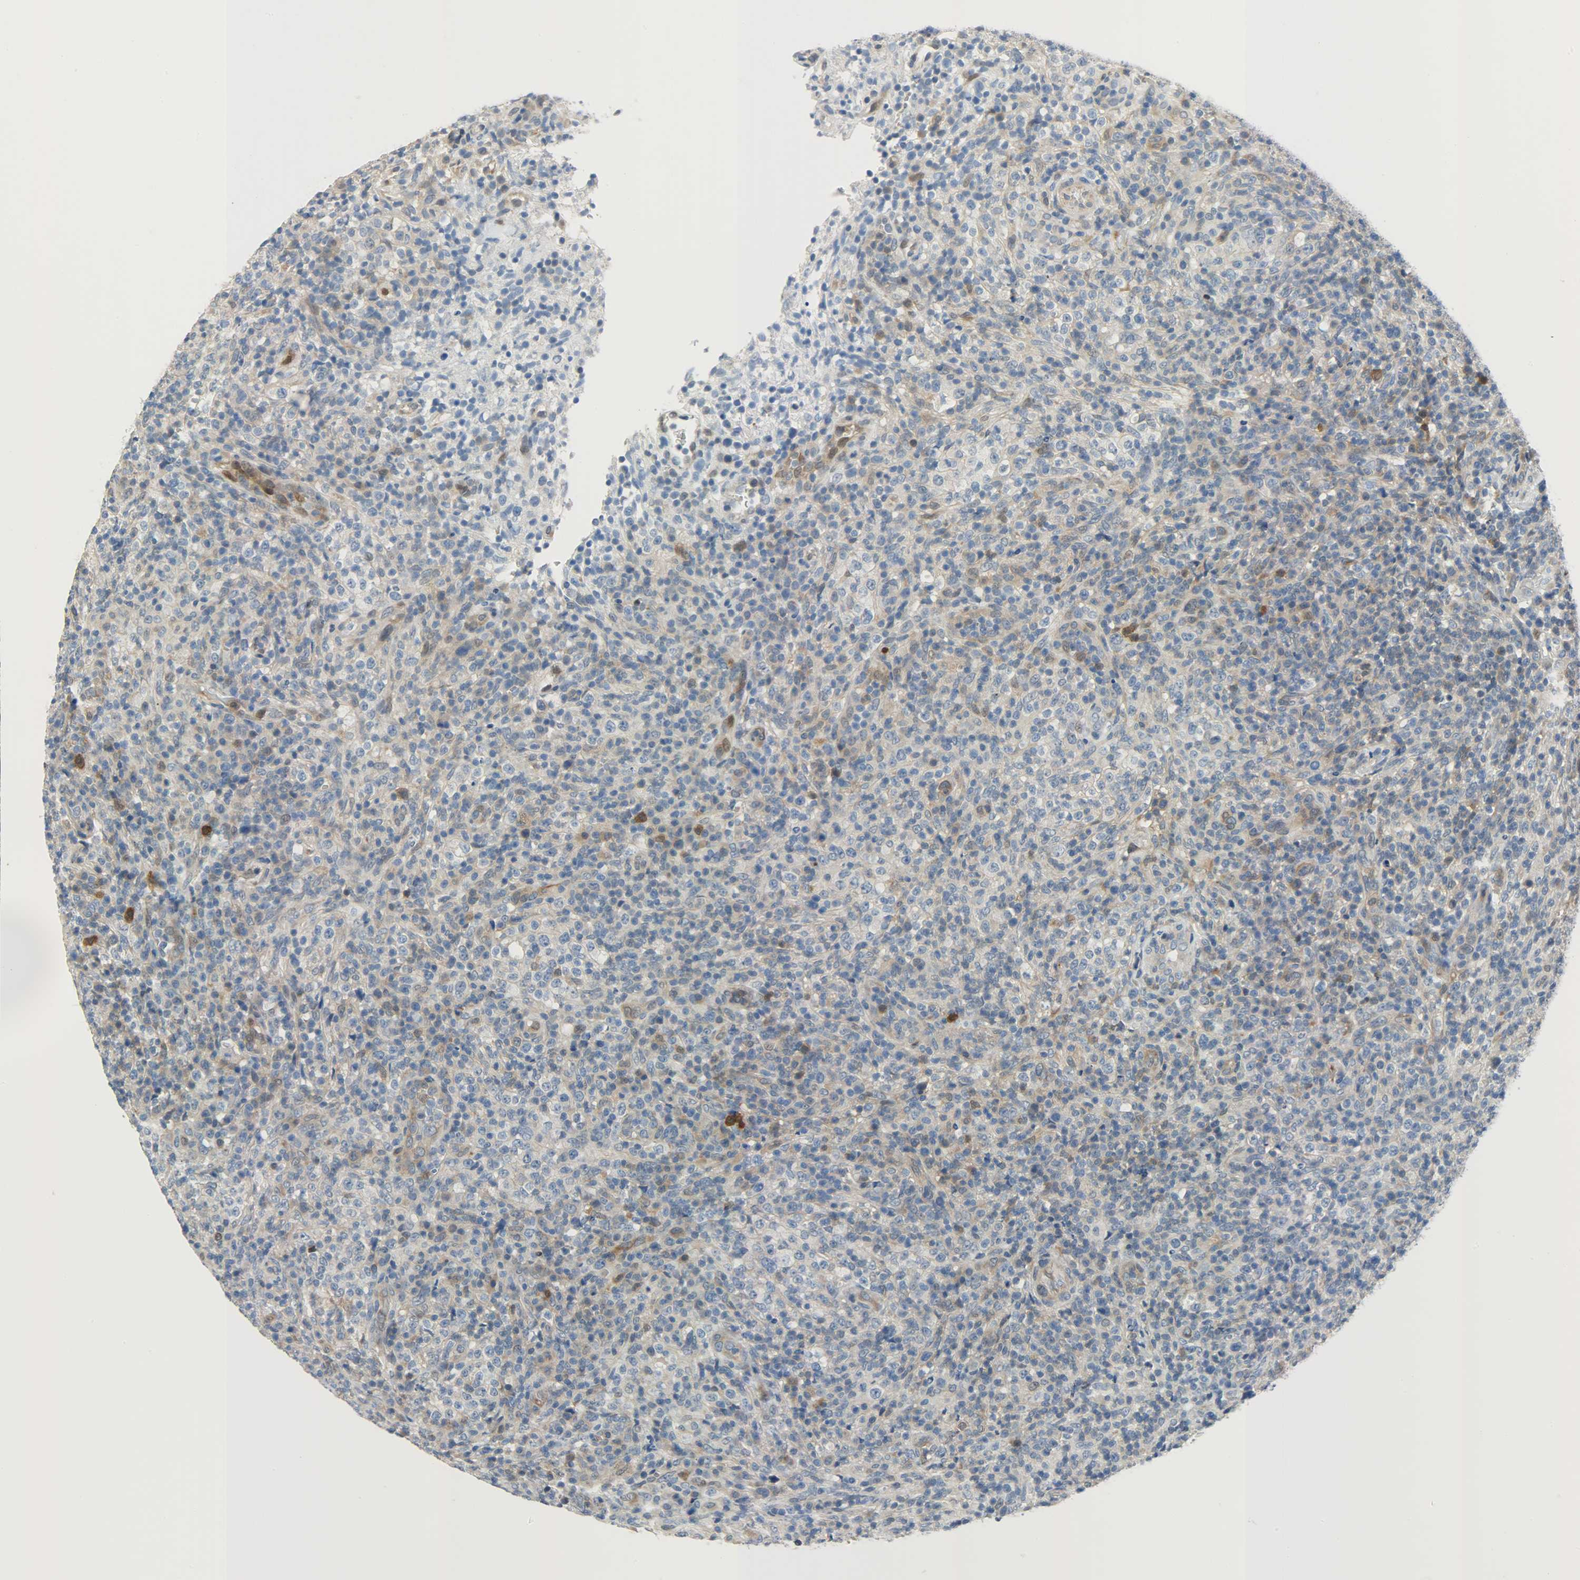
{"staining": {"intensity": "moderate", "quantity": "<25%", "location": "cytoplasmic/membranous"}, "tissue": "lymphoma", "cell_type": "Tumor cells", "image_type": "cancer", "snomed": [{"axis": "morphology", "description": "Malignant lymphoma, non-Hodgkin's type, High grade"}, {"axis": "topography", "description": "Lymph node"}], "caption": "Brown immunohistochemical staining in human high-grade malignant lymphoma, non-Hodgkin's type exhibits moderate cytoplasmic/membranous positivity in about <25% of tumor cells. (DAB = brown stain, brightfield microscopy at high magnification).", "gene": "EIF4EBP1", "patient": {"sex": "female", "age": 76}}